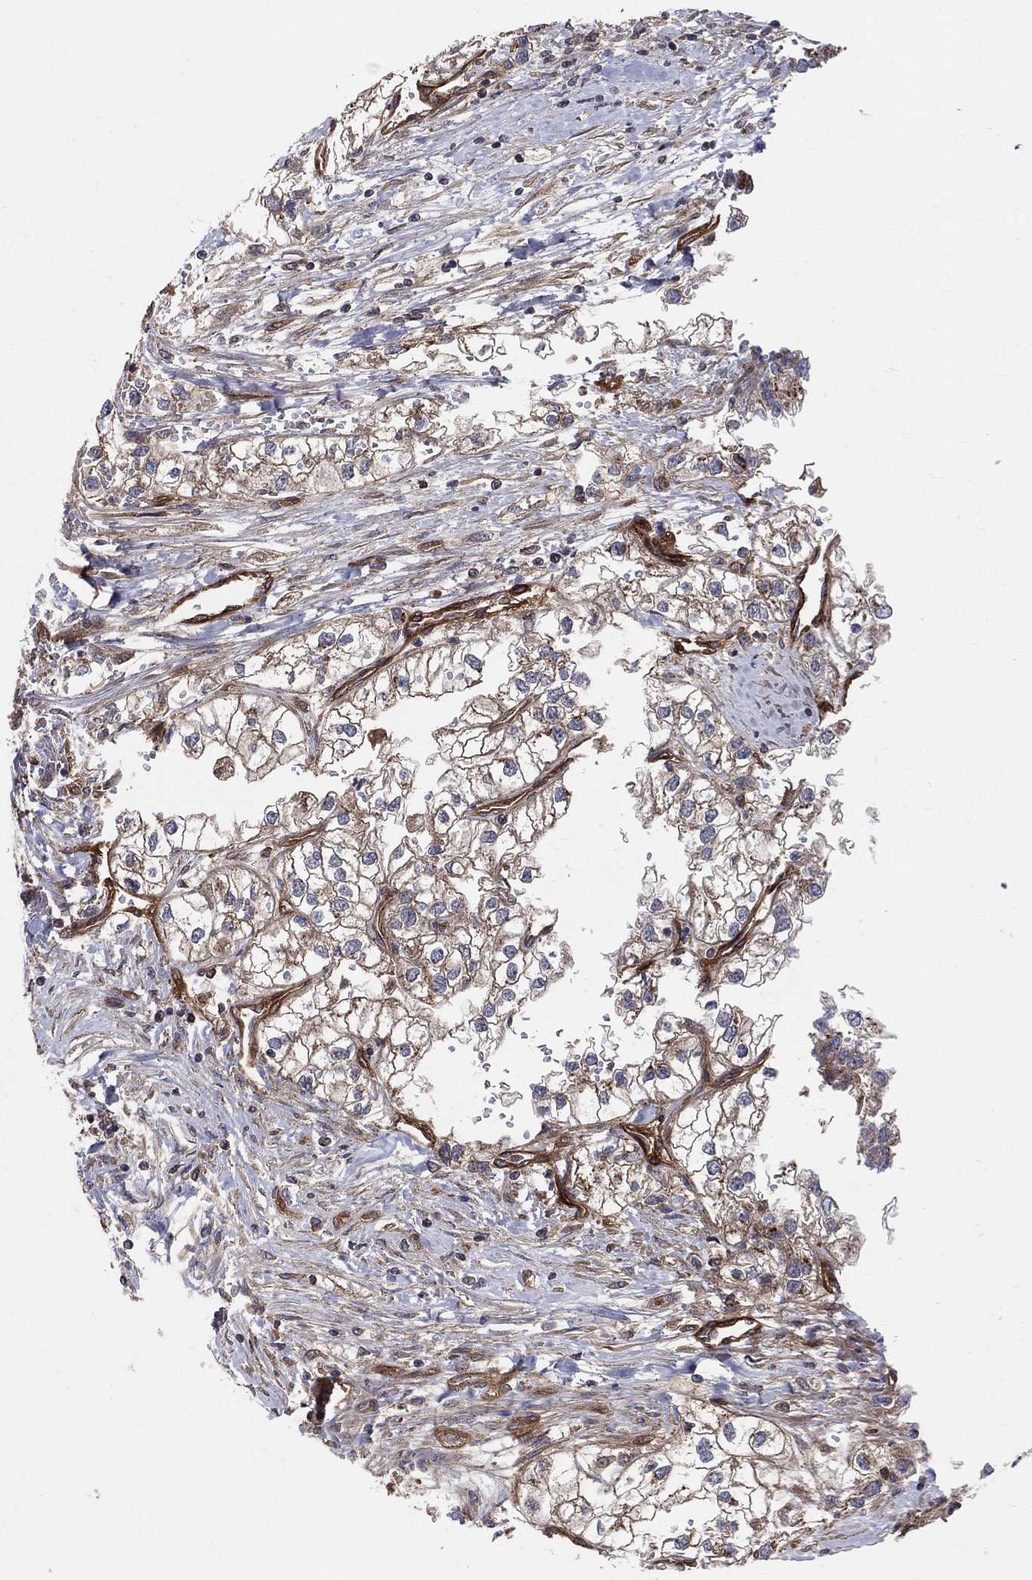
{"staining": {"intensity": "moderate", "quantity": "25%-75%", "location": "cytoplasmic/membranous"}, "tissue": "renal cancer", "cell_type": "Tumor cells", "image_type": "cancer", "snomed": [{"axis": "morphology", "description": "Adenocarcinoma, NOS"}, {"axis": "topography", "description": "Kidney"}], "caption": "Protein staining by immunohistochemistry exhibits moderate cytoplasmic/membranous expression in about 25%-75% of tumor cells in renal cancer (adenocarcinoma).", "gene": "ENTPD1", "patient": {"sex": "male", "age": 59}}